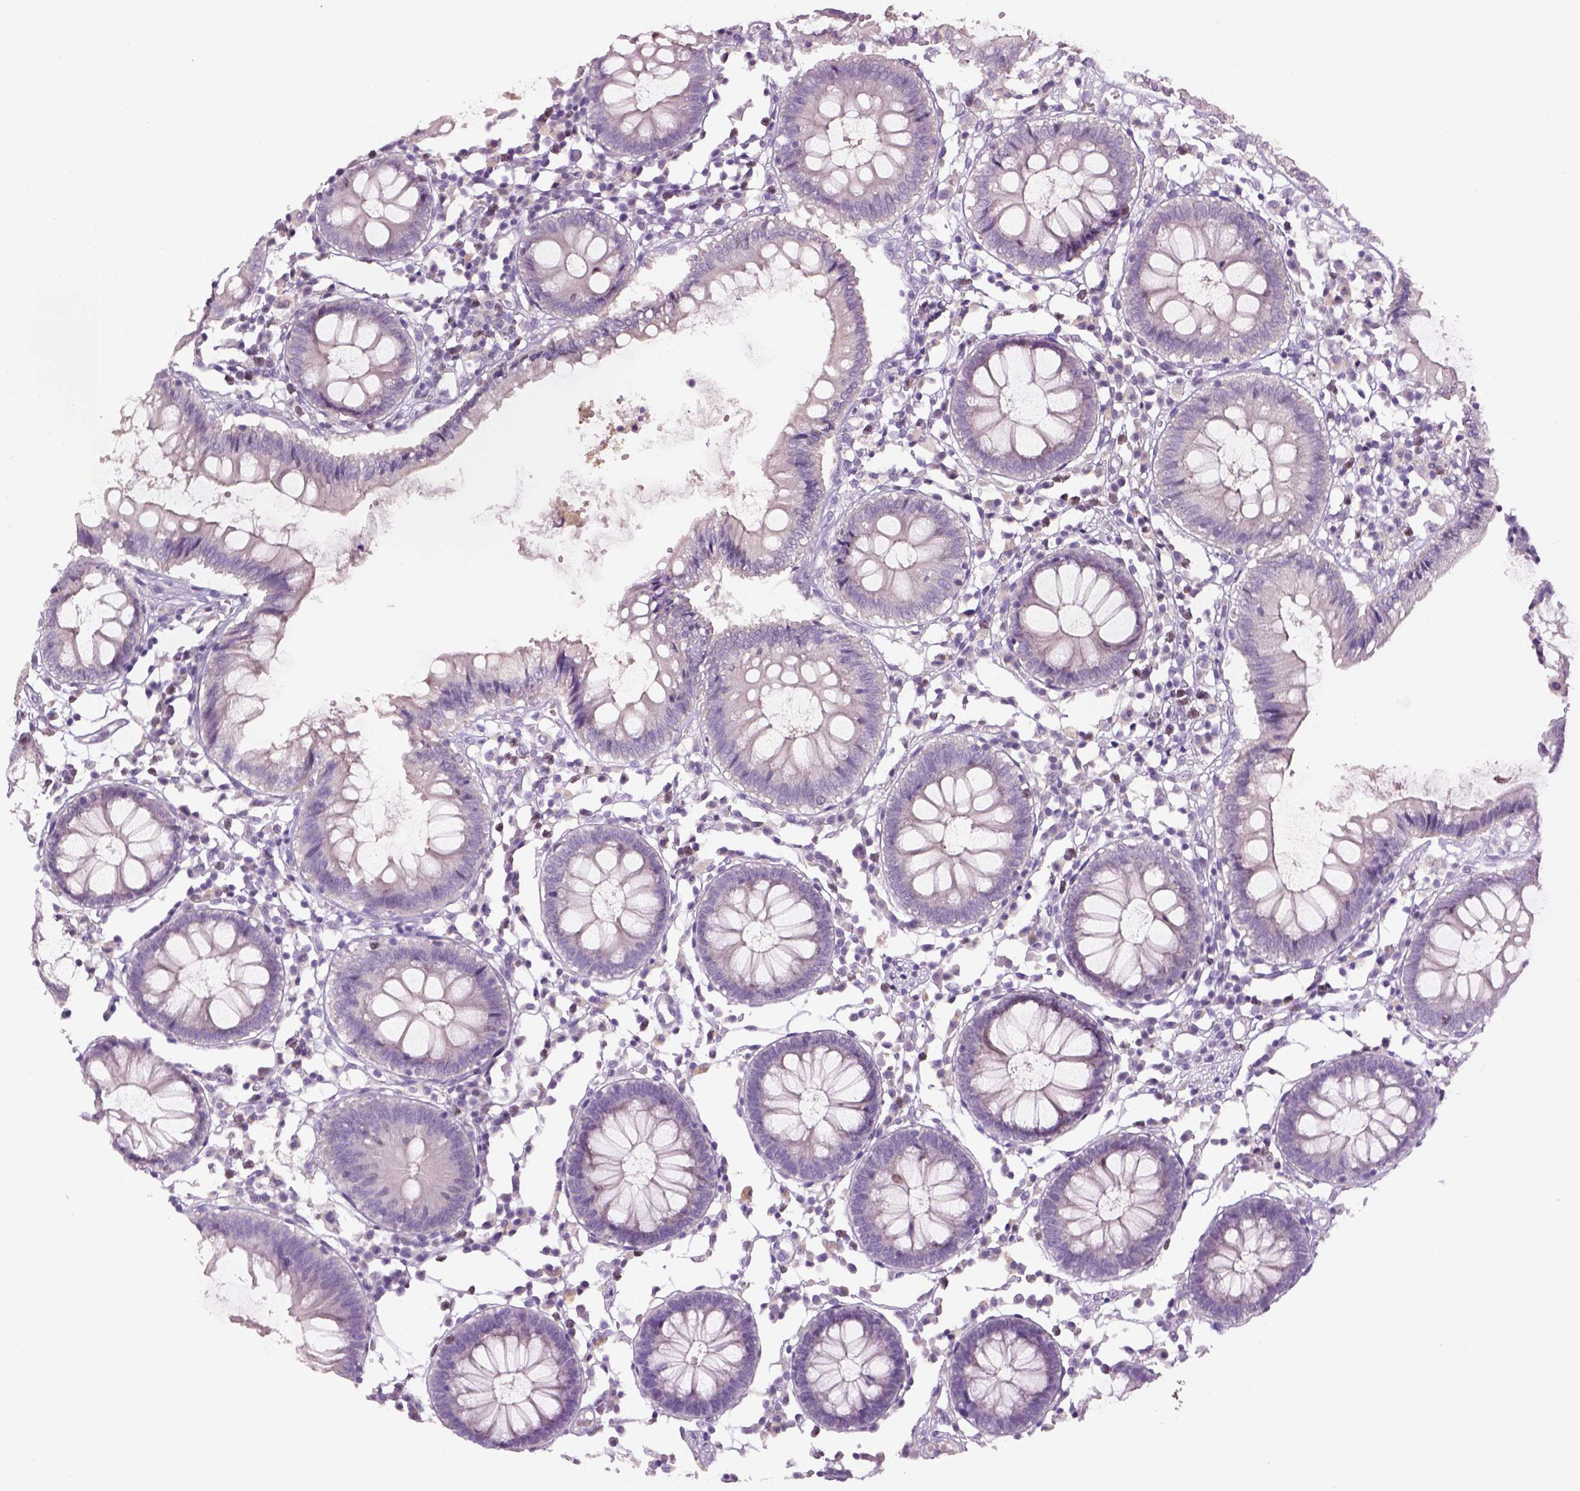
{"staining": {"intensity": "negative", "quantity": "none", "location": "none"}, "tissue": "colon", "cell_type": "Endothelial cells", "image_type": "normal", "snomed": [{"axis": "morphology", "description": "Normal tissue, NOS"}, {"axis": "morphology", "description": "Adenocarcinoma, NOS"}, {"axis": "topography", "description": "Colon"}], "caption": "DAB immunohistochemical staining of unremarkable human colon shows no significant staining in endothelial cells. (Stains: DAB immunohistochemistry with hematoxylin counter stain, Microscopy: brightfield microscopy at high magnification).", "gene": "GFI1B", "patient": {"sex": "male", "age": 83}}